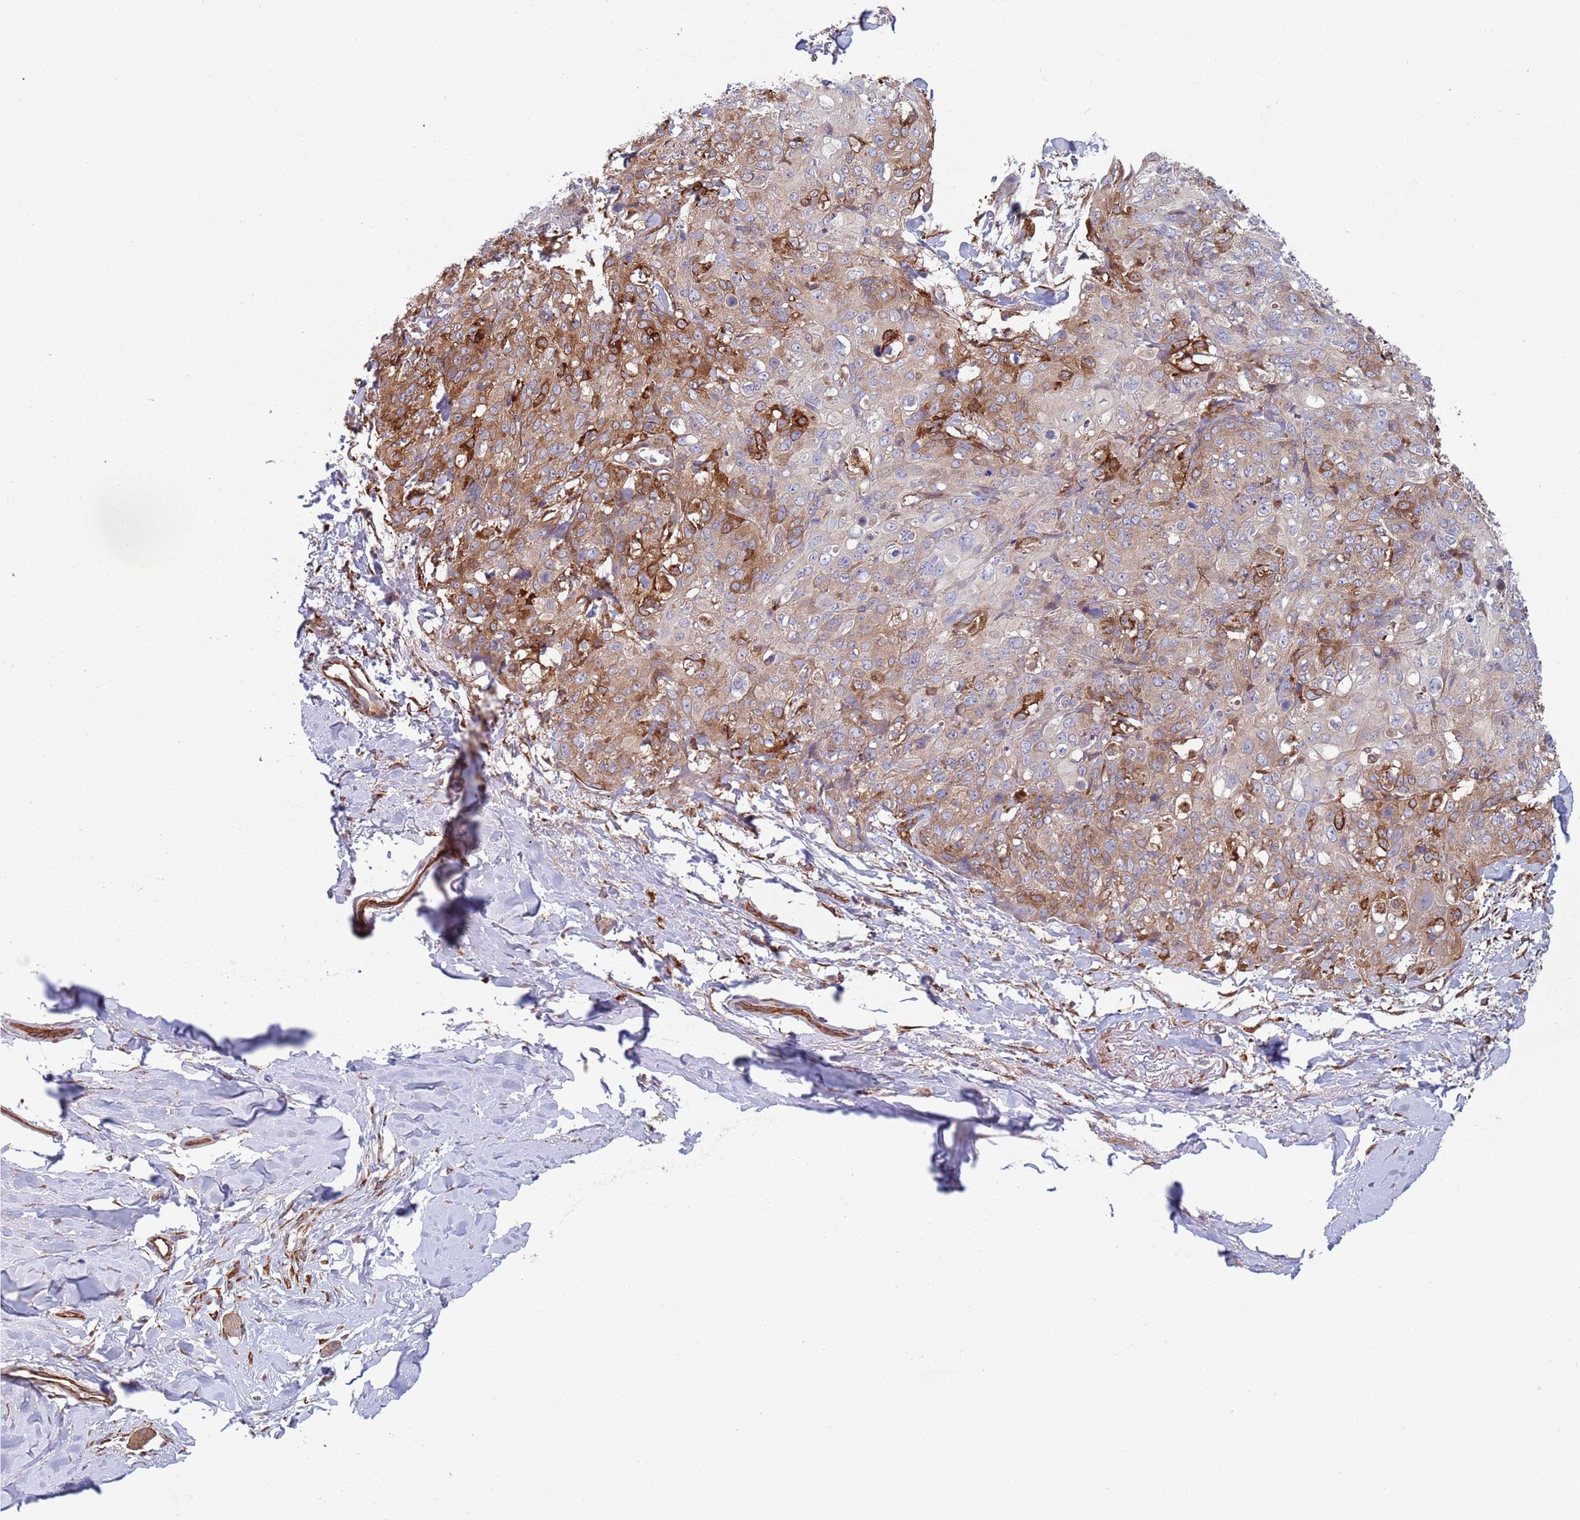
{"staining": {"intensity": "moderate", "quantity": "25%-75%", "location": "cytoplasmic/membranous"}, "tissue": "skin cancer", "cell_type": "Tumor cells", "image_type": "cancer", "snomed": [{"axis": "morphology", "description": "Squamous cell carcinoma, NOS"}, {"axis": "topography", "description": "Skin"}, {"axis": "topography", "description": "Vulva"}], "caption": "Squamous cell carcinoma (skin) stained with IHC reveals moderate cytoplasmic/membranous positivity in approximately 25%-75% of tumor cells.", "gene": "ZMYM5", "patient": {"sex": "female", "age": 85}}